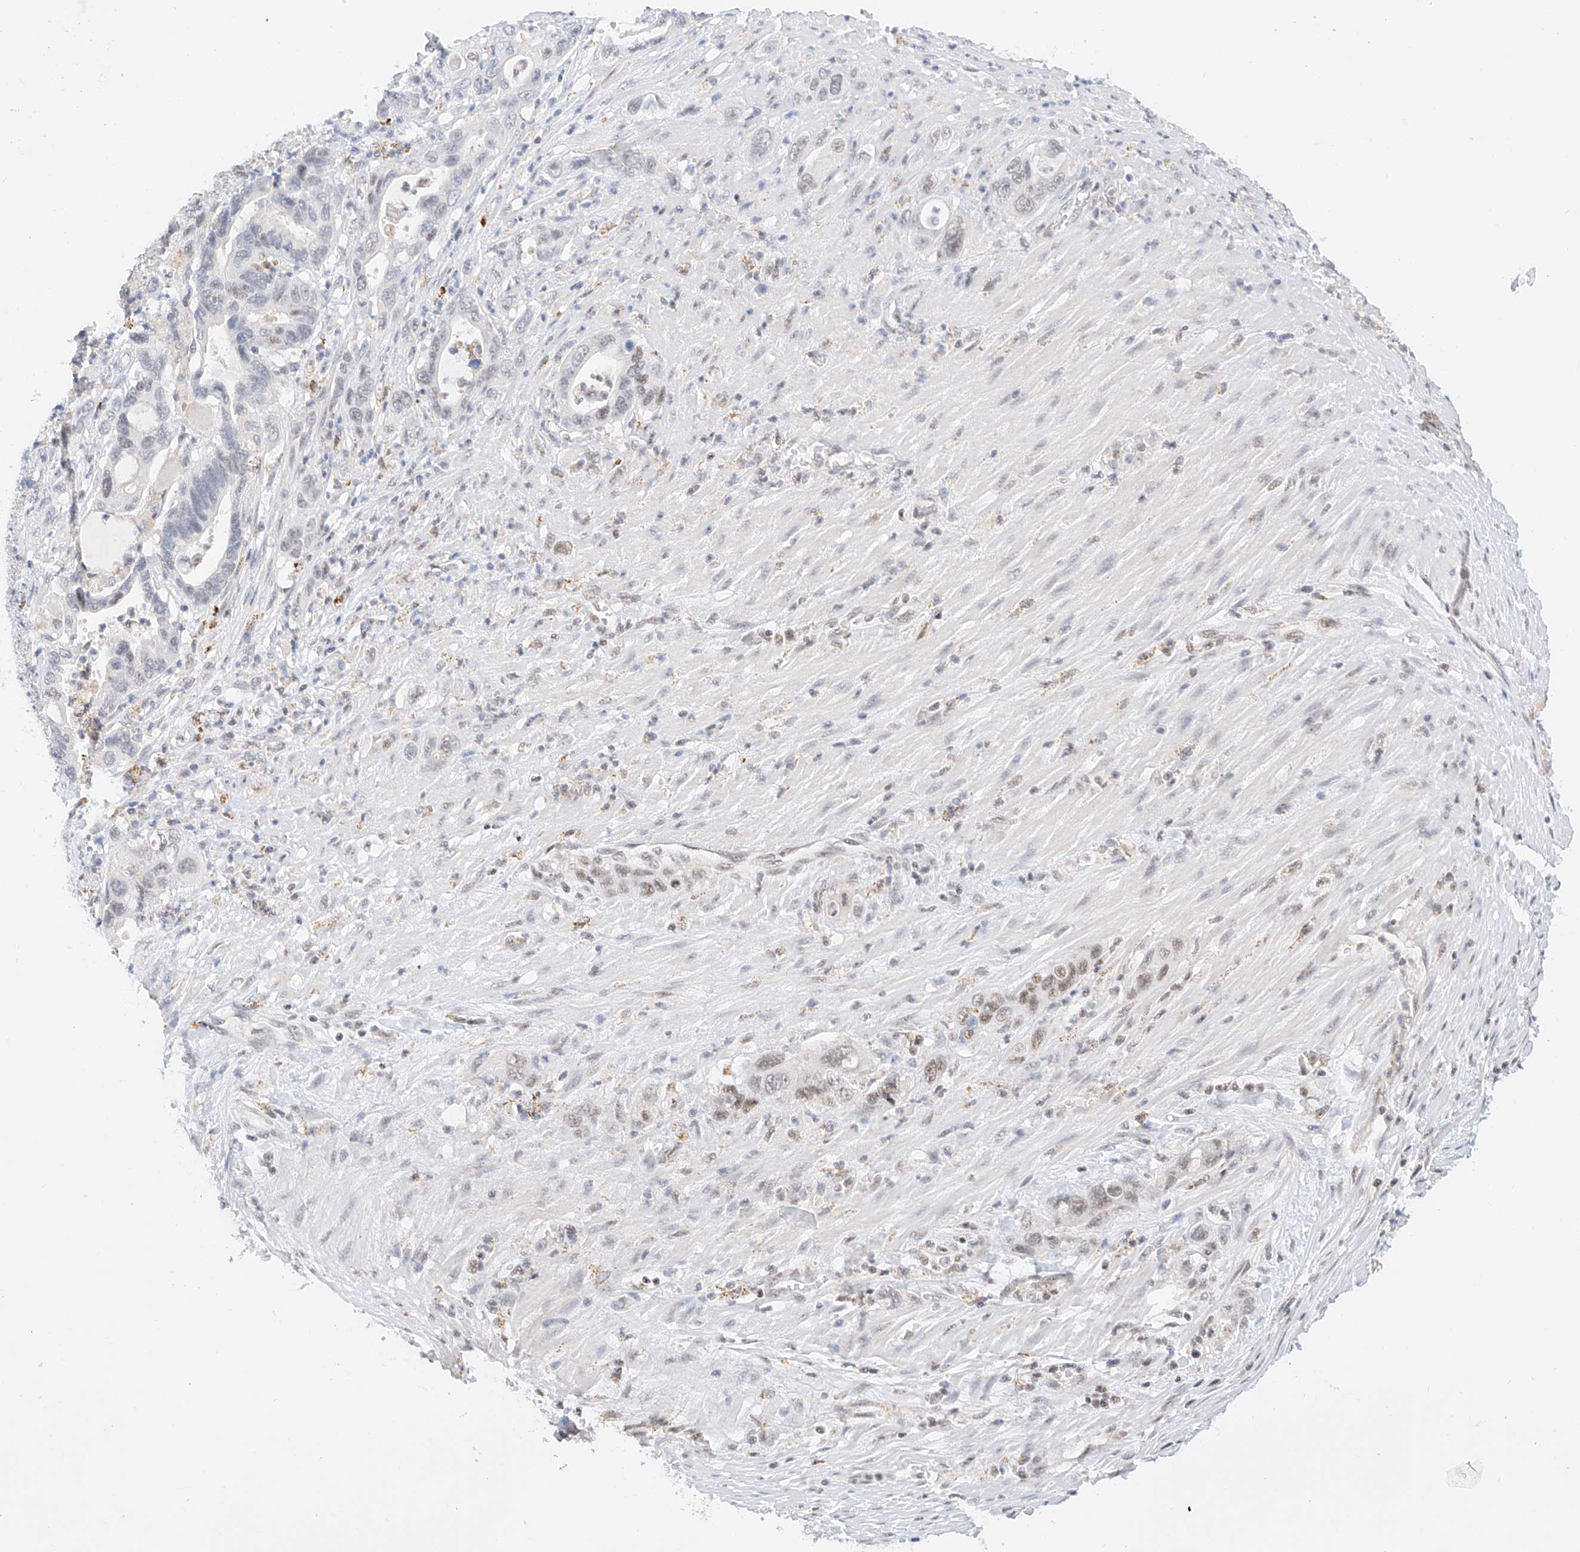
{"staining": {"intensity": "negative", "quantity": "none", "location": "none"}, "tissue": "pancreatic cancer", "cell_type": "Tumor cells", "image_type": "cancer", "snomed": [{"axis": "morphology", "description": "Adenocarcinoma, NOS"}, {"axis": "topography", "description": "Pancreas"}], "caption": "Immunohistochemistry histopathology image of human adenocarcinoma (pancreatic) stained for a protein (brown), which displays no staining in tumor cells. The staining is performed using DAB brown chromogen with nuclei counter-stained in using hematoxylin.", "gene": "NRF1", "patient": {"sex": "female", "age": 71}}